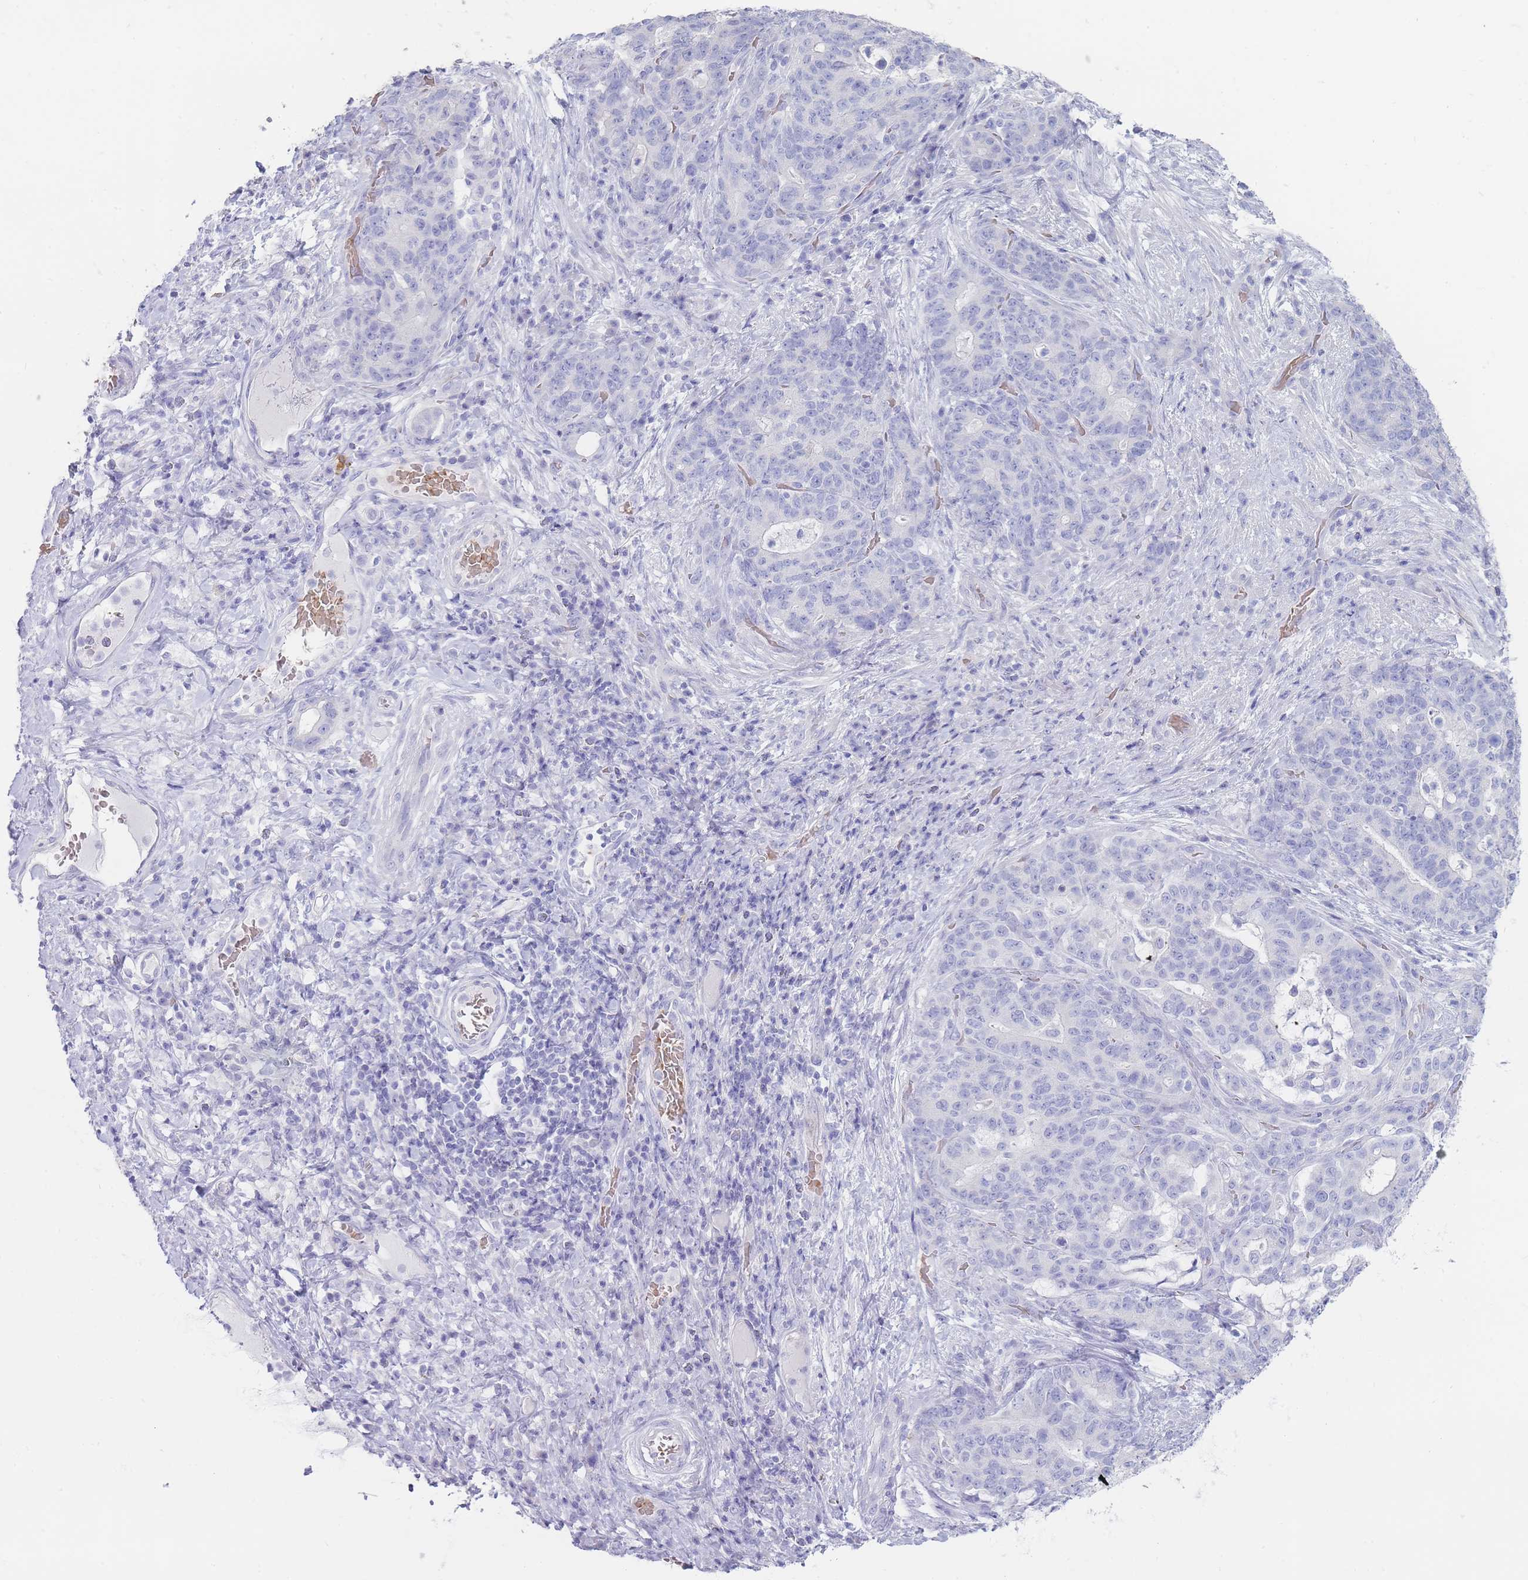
{"staining": {"intensity": "negative", "quantity": "none", "location": "none"}, "tissue": "stomach cancer", "cell_type": "Tumor cells", "image_type": "cancer", "snomed": [{"axis": "morphology", "description": "Normal tissue, NOS"}, {"axis": "morphology", "description": "Adenocarcinoma, NOS"}, {"axis": "topography", "description": "Stomach"}], "caption": "A histopathology image of human stomach cancer is negative for staining in tumor cells.", "gene": "HBG2", "patient": {"sex": "female", "age": 64}}